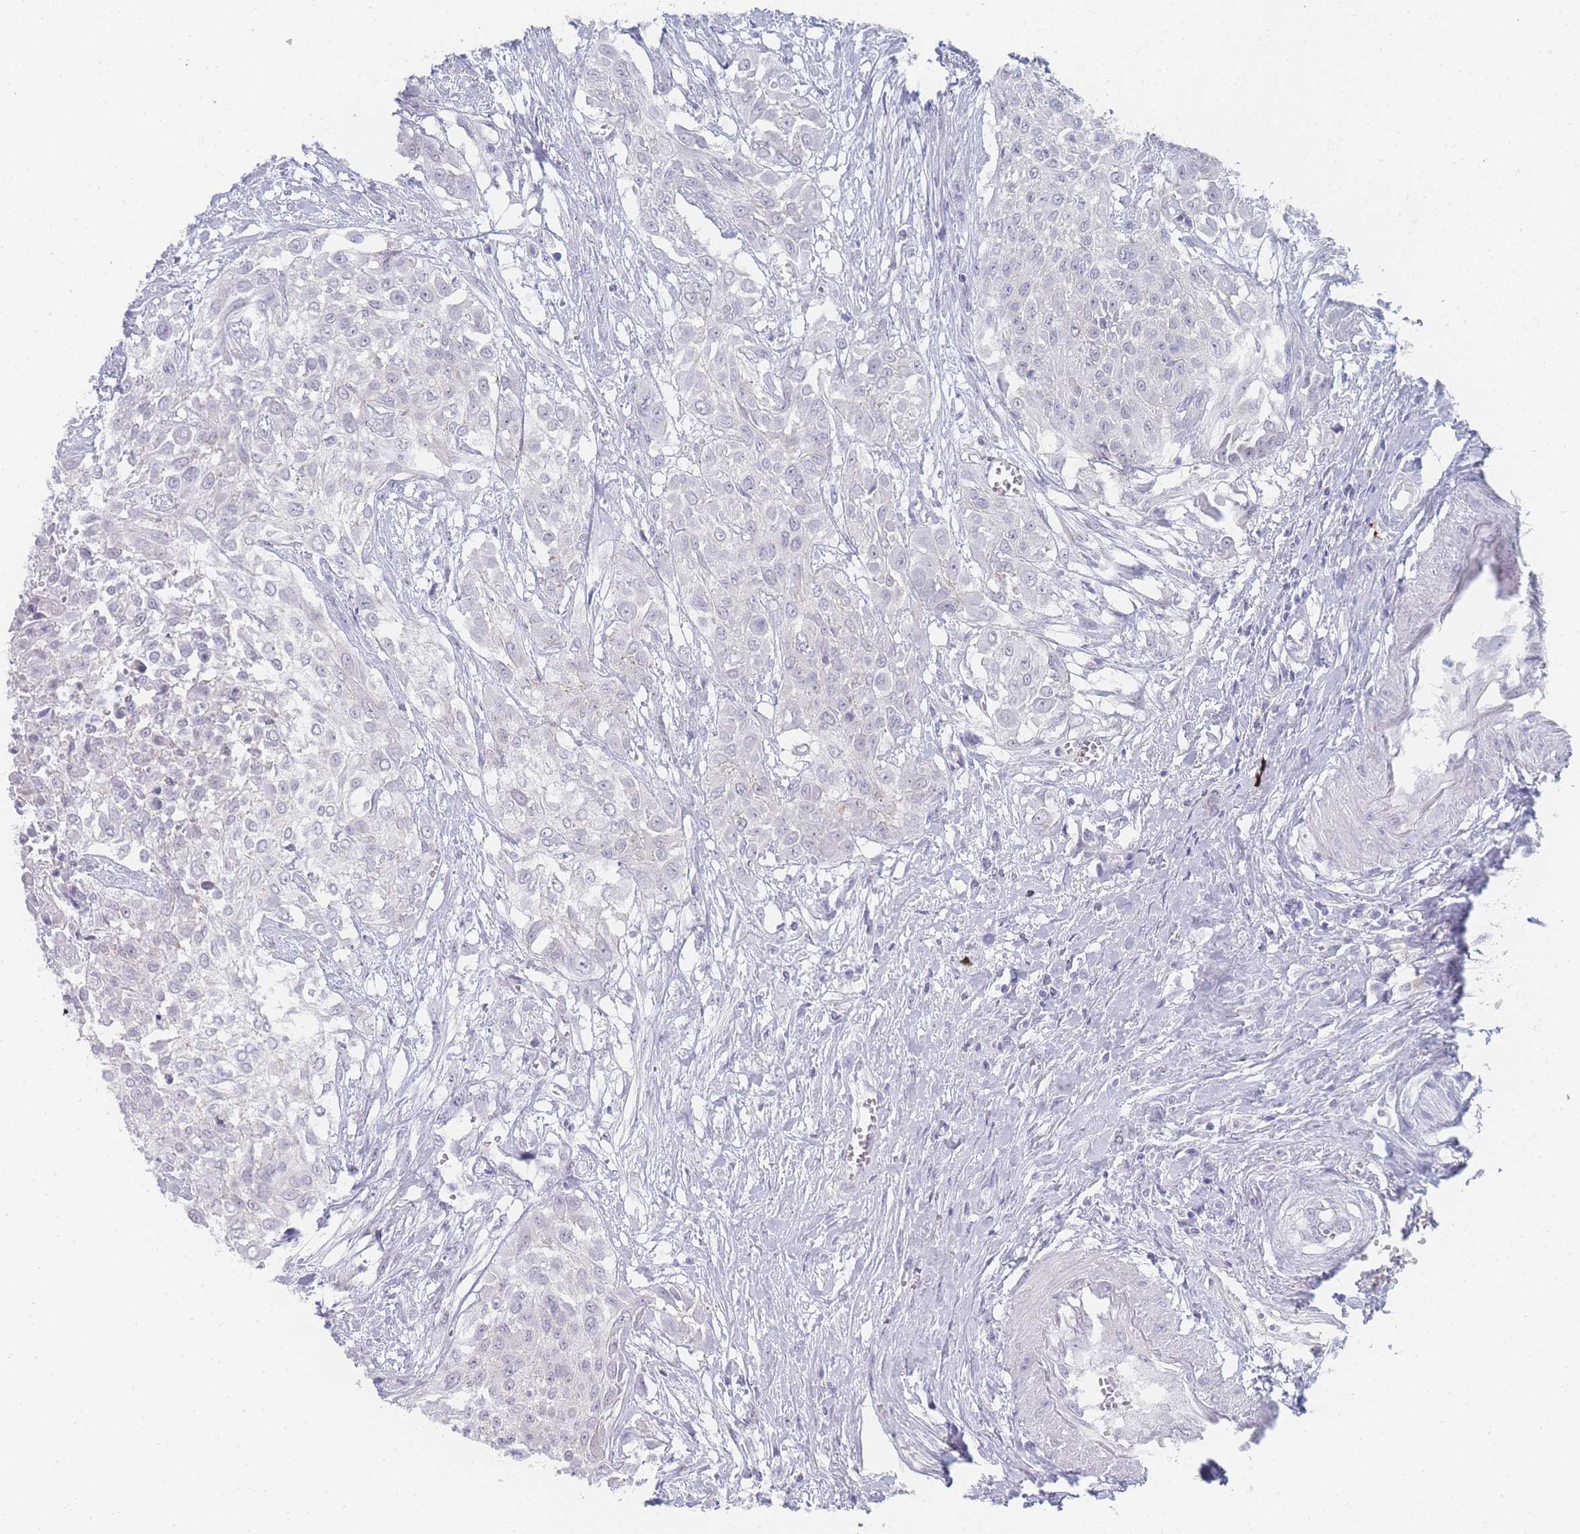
{"staining": {"intensity": "negative", "quantity": "none", "location": "none"}, "tissue": "urothelial cancer", "cell_type": "Tumor cells", "image_type": "cancer", "snomed": [{"axis": "morphology", "description": "Urothelial carcinoma, High grade"}, {"axis": "topography", "description": "Urinary bladder"}], "caption": "This is a photomicrograph of immunohistochemistry staining of urothelial carcinoma (high-grade), which shows no staining in tumor cells. (Stains: DAB immunohistochemistry (IHC) with hematoxylin counter stain, Microscopy: brightfield microscopy at high magnification).", "gene": "IMPG1", "patient": {"sex": "male", "age": 57}}